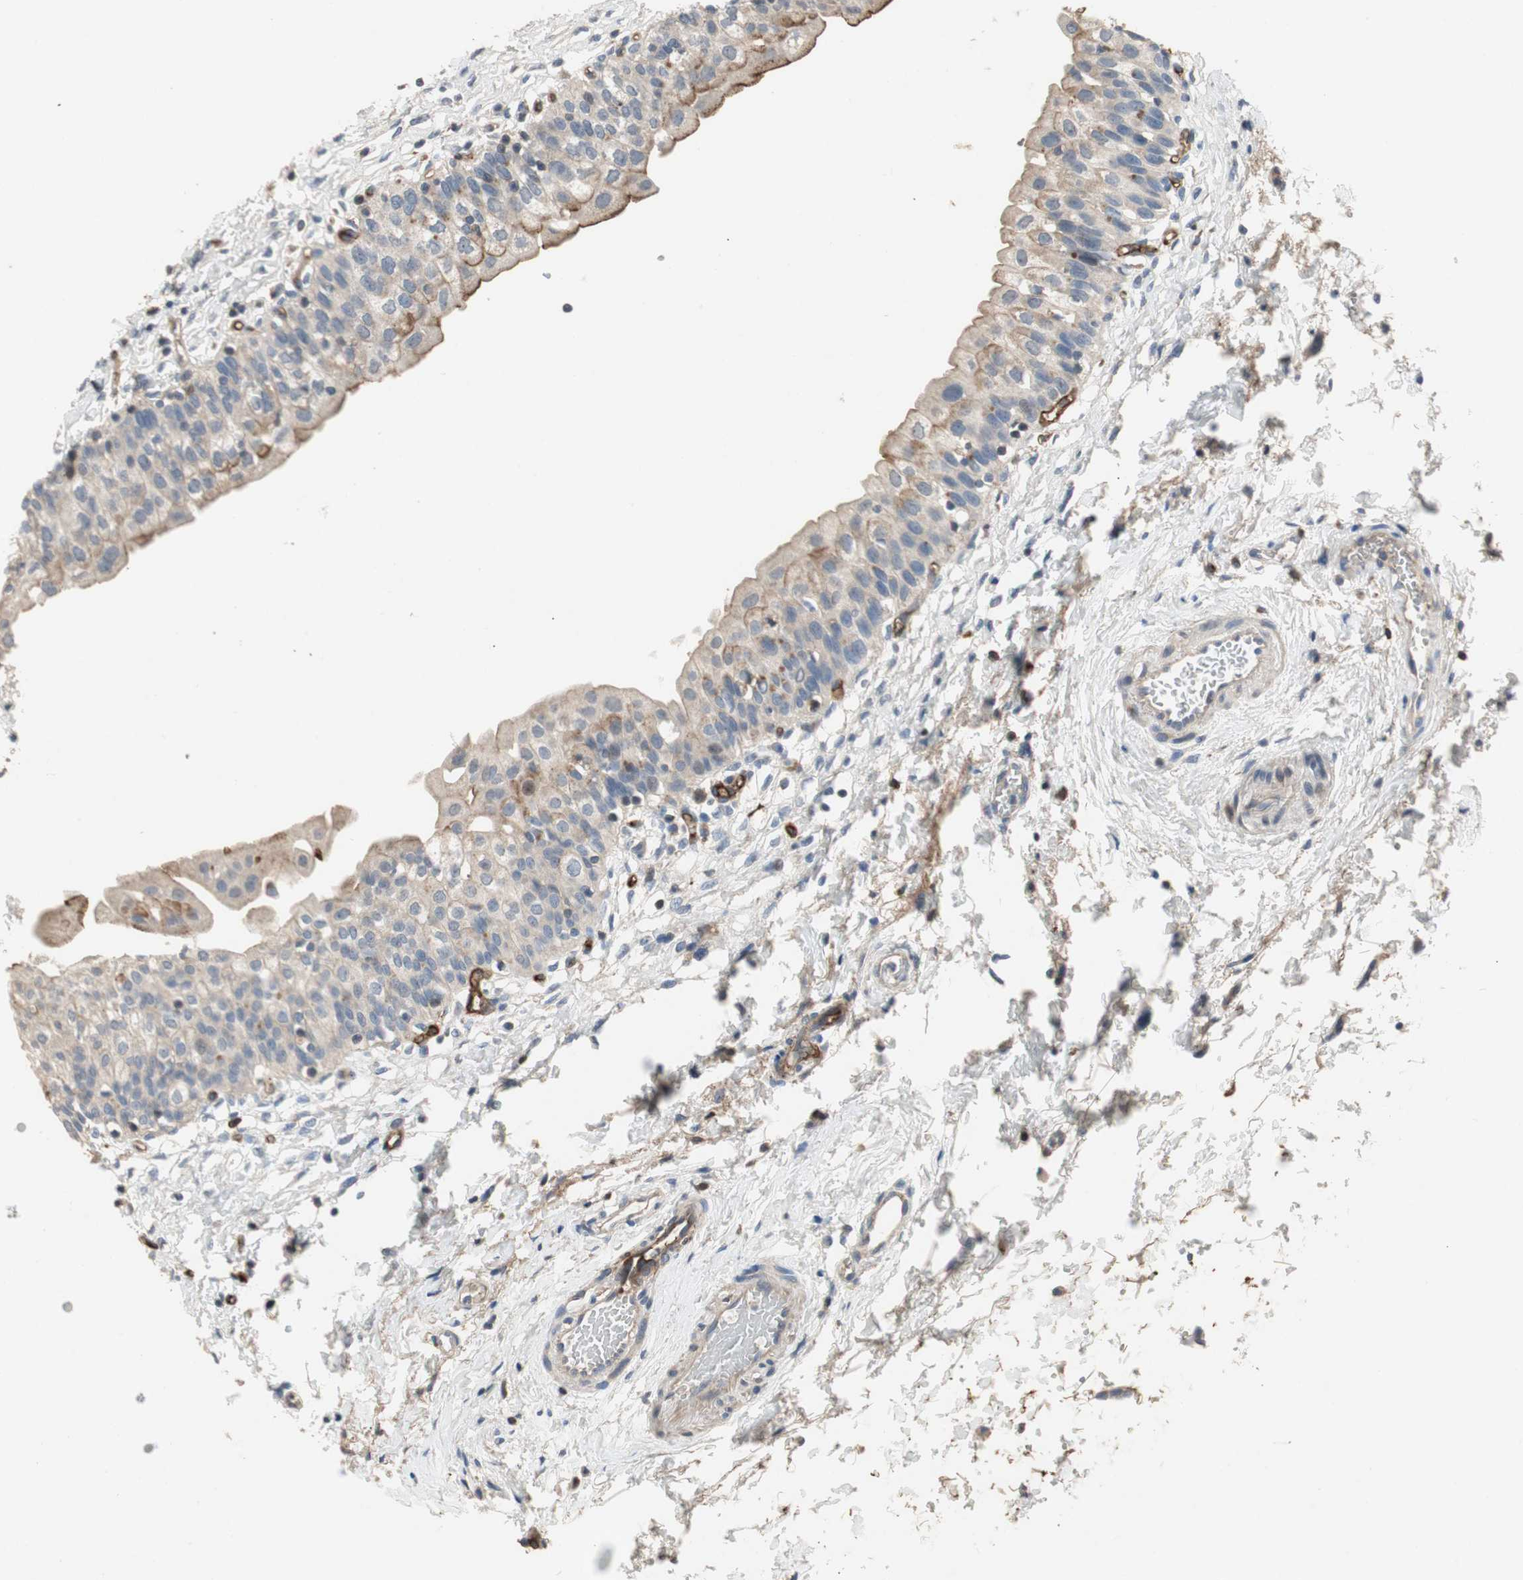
{"staining": {"intensity": "moderate", "quantity": "<25%", "location": "cytoplasmic/membranous"}, "tissue": "urinary bladder", "cell_type": "Urothelial cells", "image_type": "normal", "snomed": [{"axis": "morphology", "description": "Normal tissue, NOS"}, {"axis": "topography", "description": "Urinary bladder"}], "caption": "Urothelial cells show low levels of moderate cytoplasmic/membranous staining in about <25% of cells in benign human urinary bladder. Nuclei are stained in blue.", "gene": "ALPL", "patient": {"sex": "male", "age": 55}}